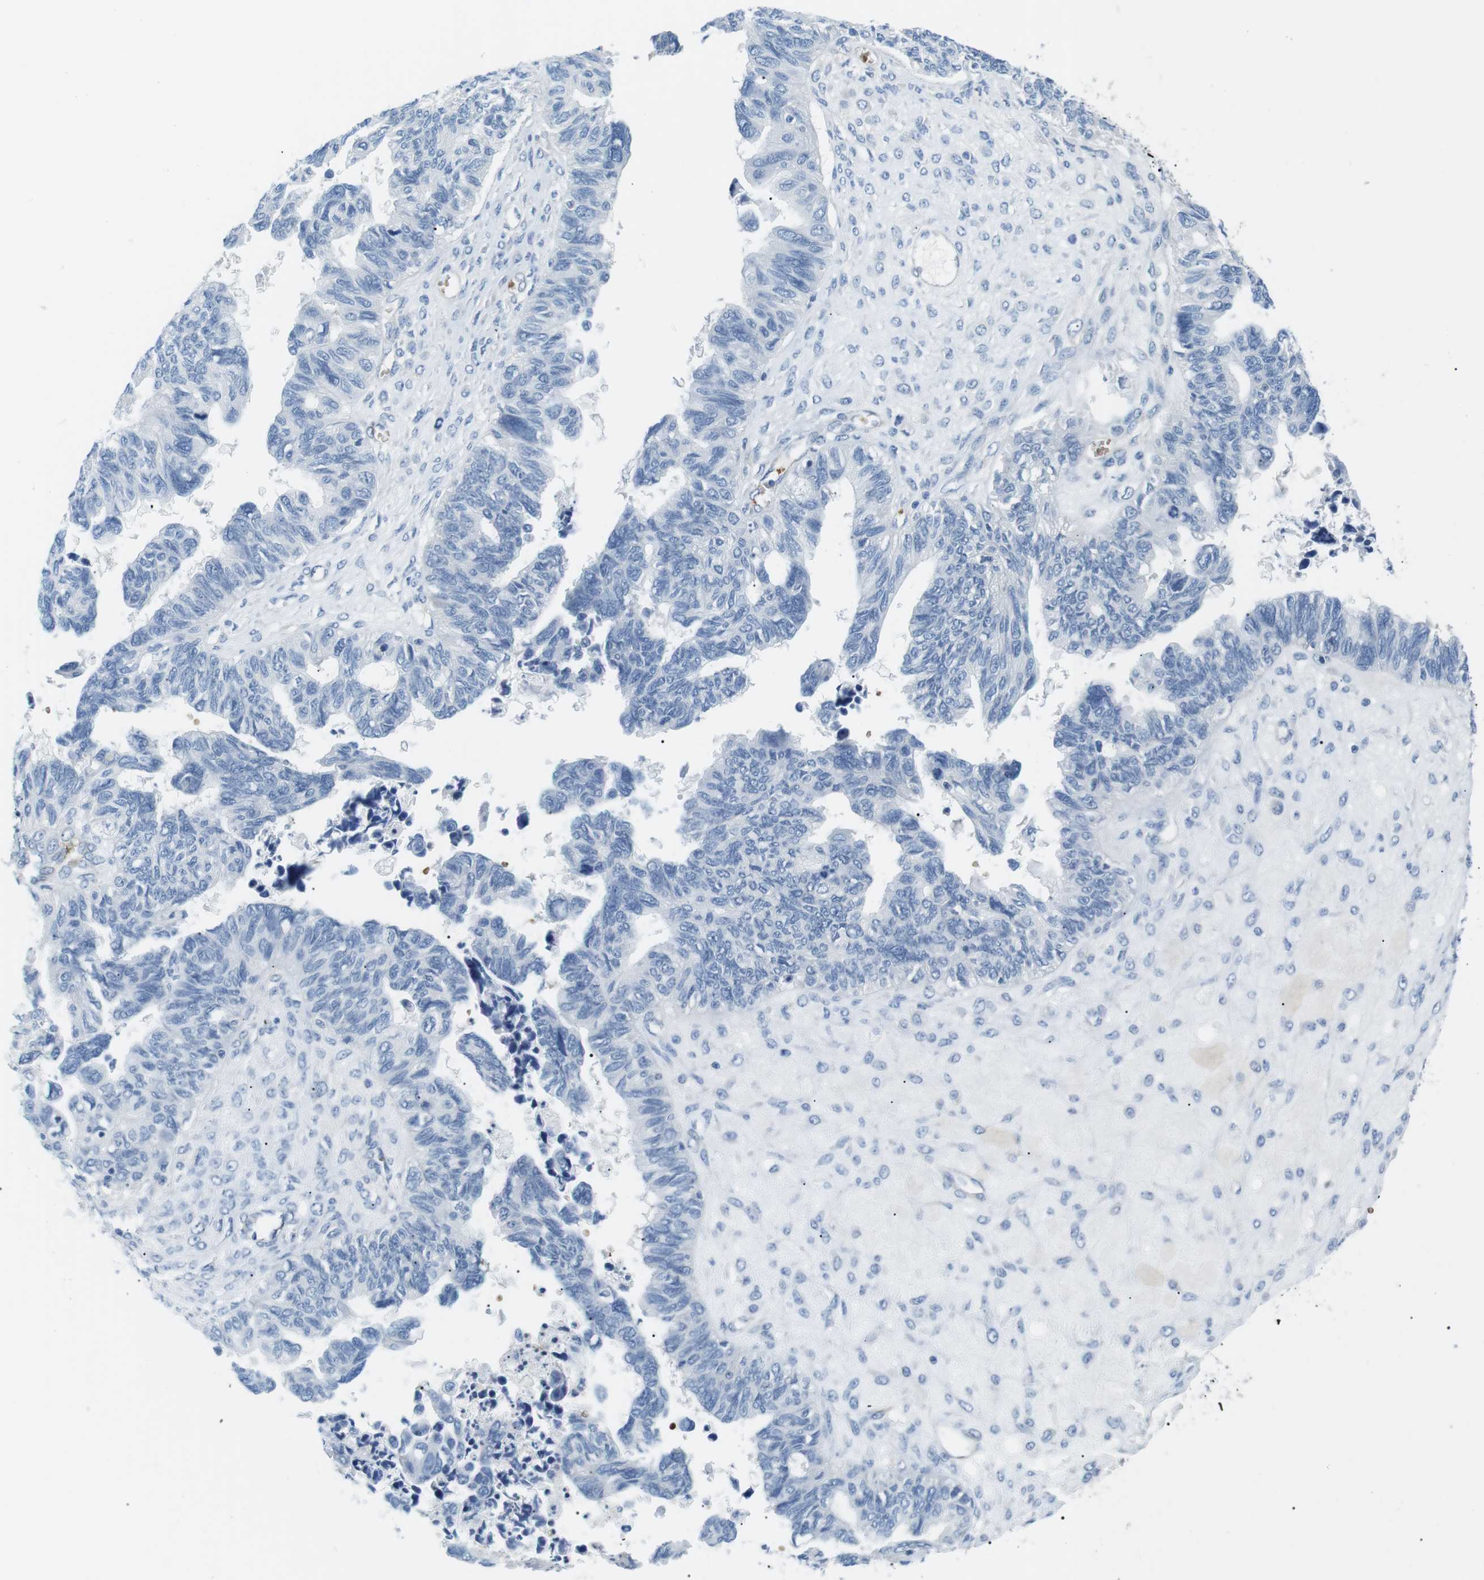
{"staining": {"intensity": "negative", "quantity": "none", "location": "none"}, "tissue": "ovarian cancer", "cell_type": "Tumor cells", "image_type": "cancer", "snomed": [{"axis": "morphology", "description": "Cystadenocarcinoma, serous, NOS"}, {"axis": "topography", "description": "Ovary"}], "caption": "Immunohistochemistry (IHC) photomicrograph of human ovarian cancer (serous cystadenocarcinoma) stained for a protein (brown), which exhibits no staining in tumor cells.", "gene": "ADCY10", "patient": {"sex": "female", "age": 79}}